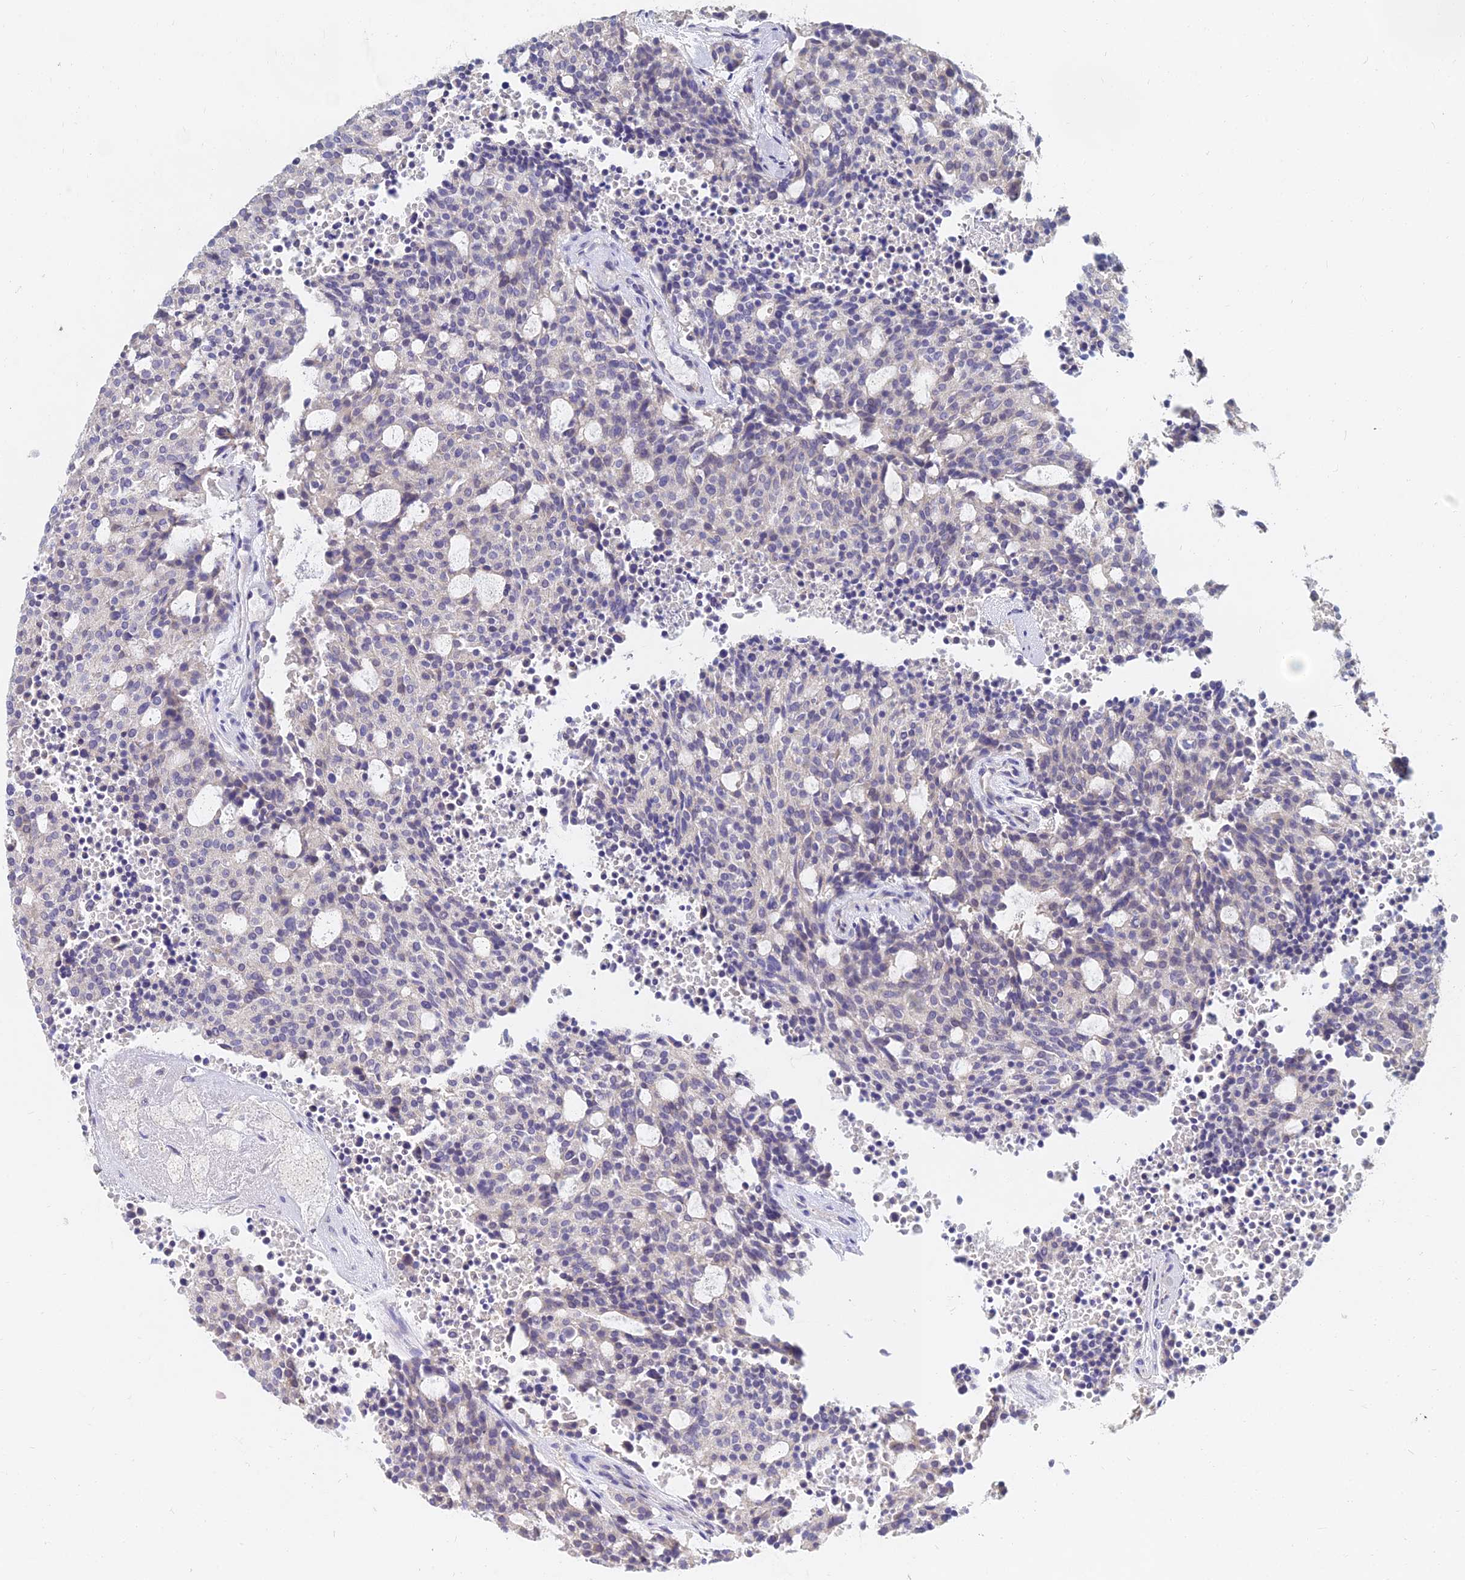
{"staining": {"intensity": "negative", "quantity": "none", "location": "none"}, "tissue": "carcinoid", "cell_type": "Tumor cells", "image_type": "cancer", "snomed": [{"axis": "morphology", "description": "Carcinoid, malignant, NOS"}, {"axis": "topography", "description": "Pancreas"}], "caption": "IHC of carcinoid (malignant) displays no expression in tumor cells.", "gene": "NPY", "patient": {"sex": "female", "age": 54}}